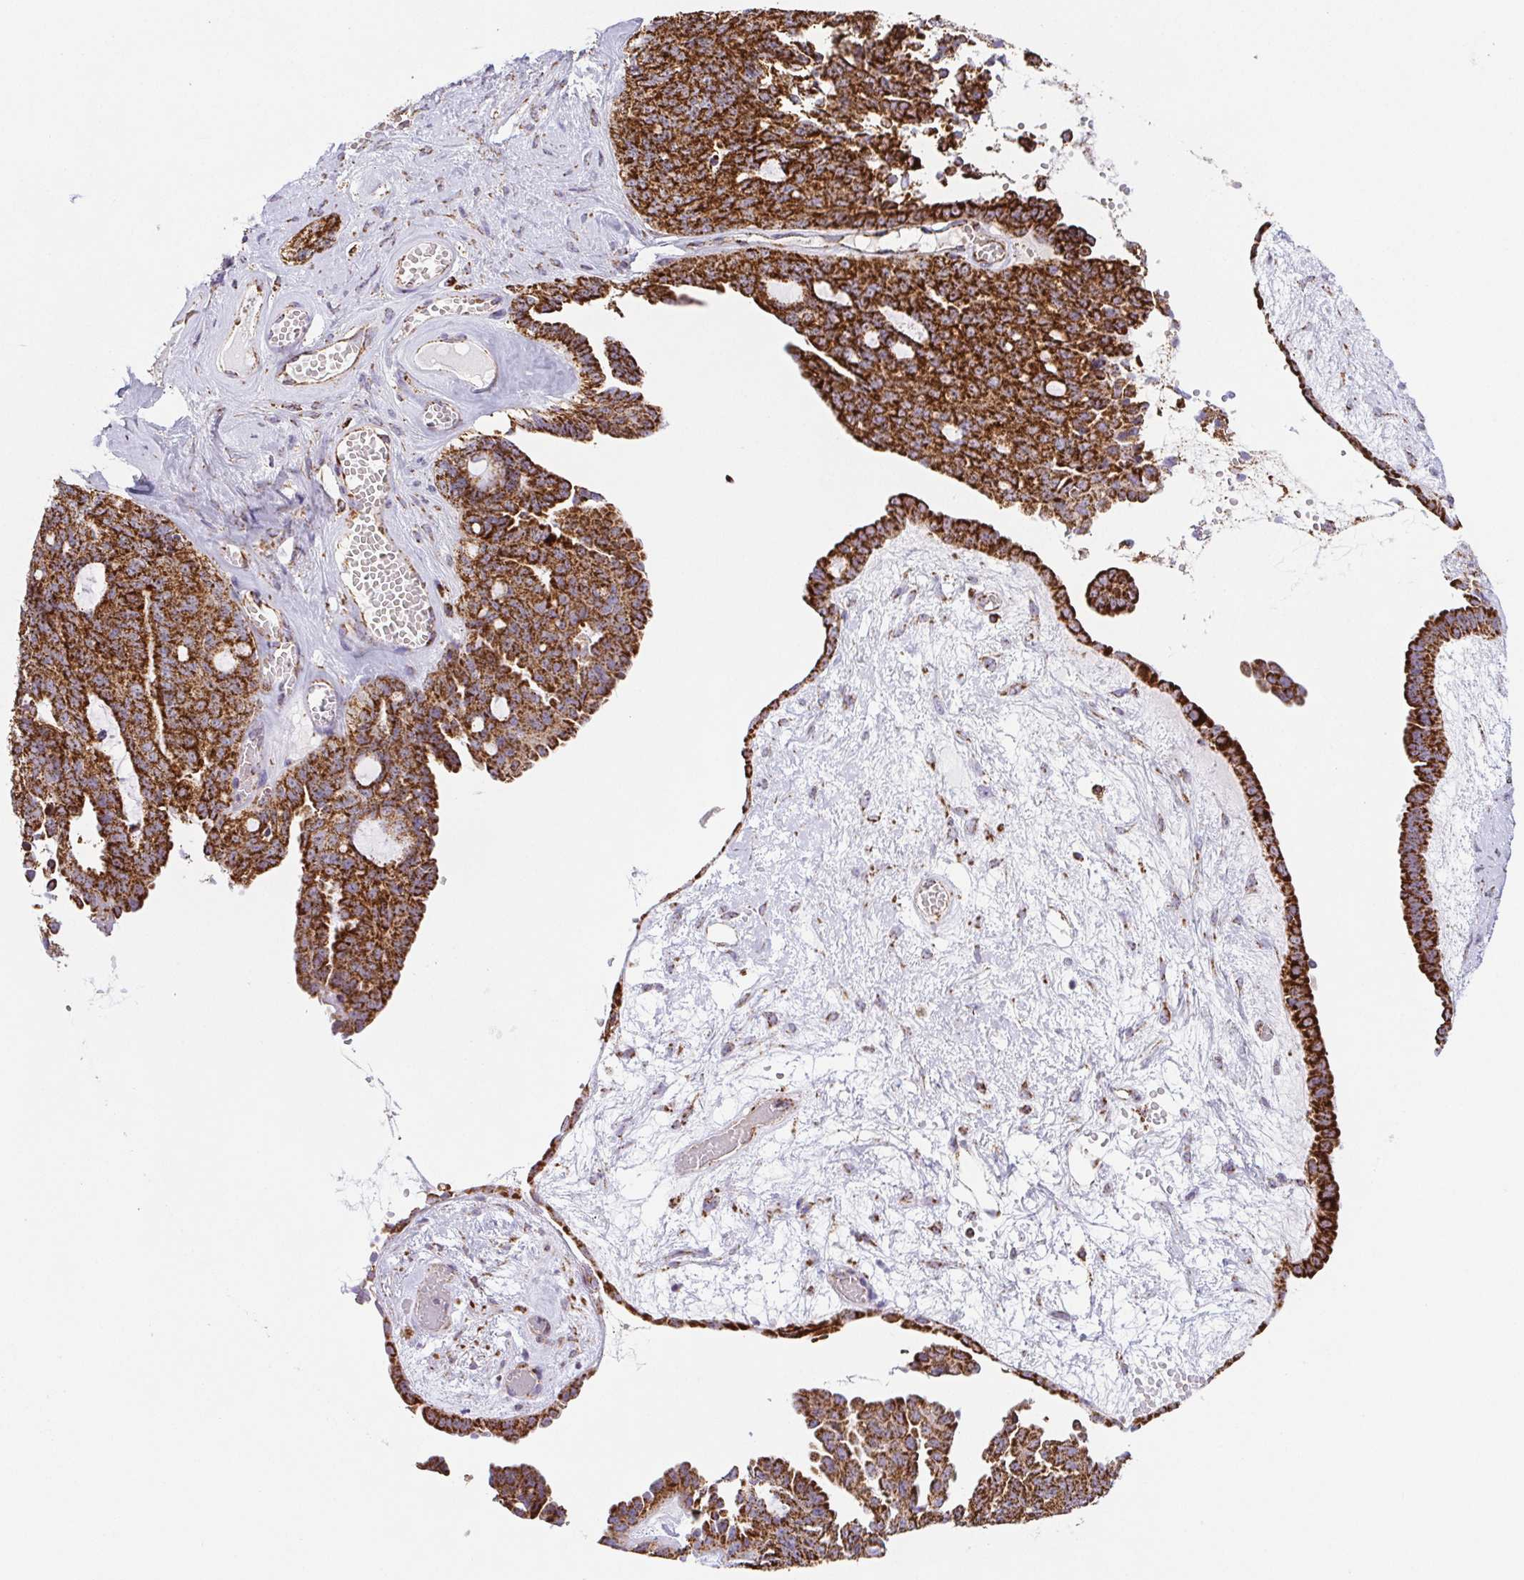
{"staining": {"intensity": "strong", "quantity": ">75%", "location": "cytoplasmic/membranous"}, "tissue": "ovarian cancer", "cell_type": "Tumor cells", "image_type": "cancer", "snomed": [{"axis": "morphology", "description": "Cystadenocarcinoma, serous, NOS"}, {"axis": "topography", "description": "Ovary"}], "caption": "This image exhibits ovarian serous cystadenocarcinoma stained with immunohistochemistry to label a protein in brown. The cytoplasmic/membranous of tumor cells show strong positivity for the protein. Nuclei are counter-stained blue.", "gene": "NIPSNAP2", "patient": {"sex": "female", "age": 71}}